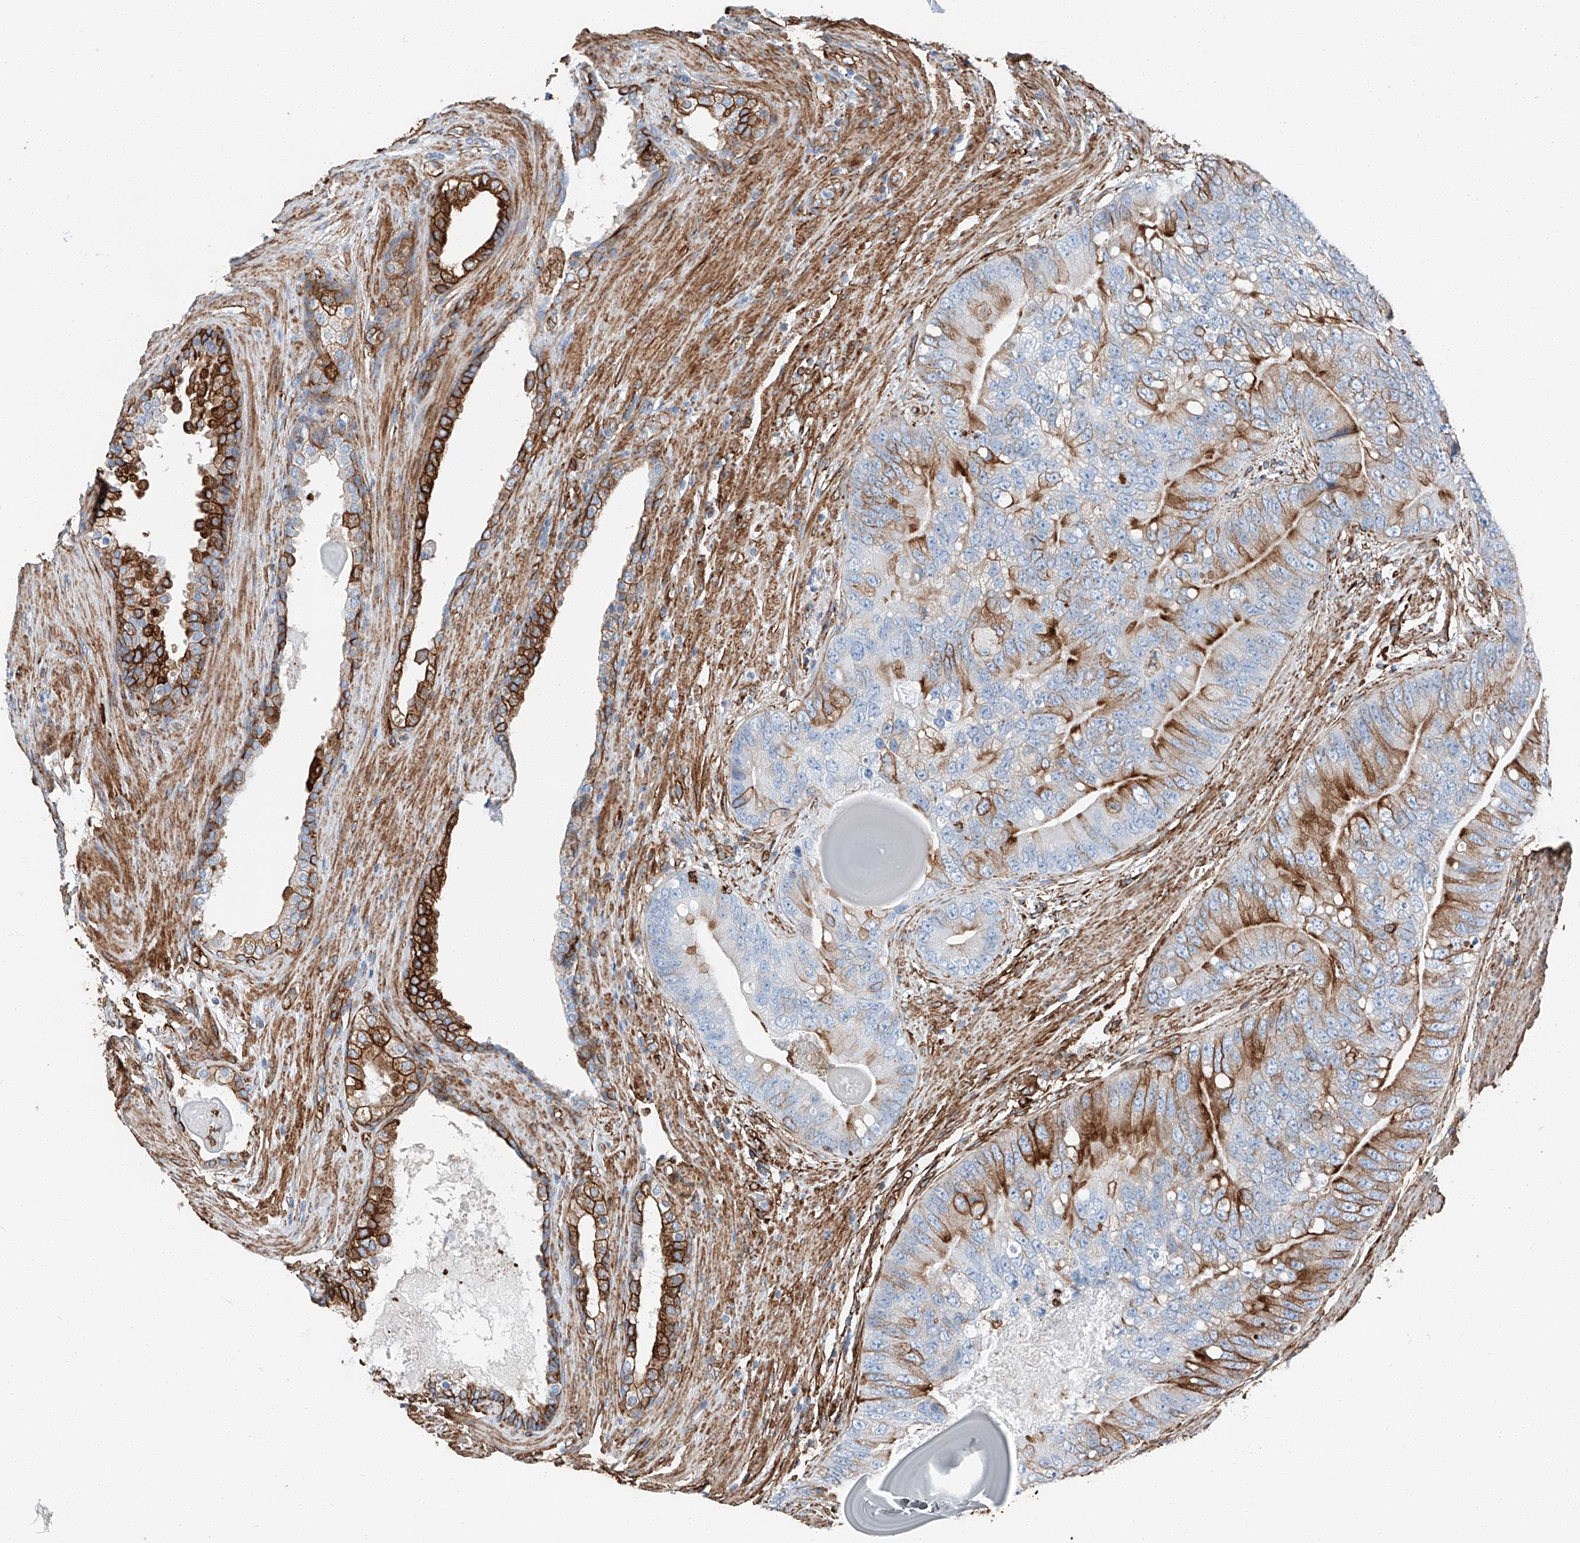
{"staining": {"intensity": "strong", "quantity": "<25%", "location": "cytoplasmic/membranous"}, "tissue": "prostate cancer", "cell_type": "Tumor cells", "image_type": "cancer", "snomed": [{"axis": "morphology", "description": "Adenocarcinoma, High grade"}, {"axis": "topography", "description": "Prostate"}], "caption": "Brown immunohistochemical staining in prostate high-grade adenocarcinoma displays strong cytoplasmic/membranous staining in about <25% of tumor cells.", "gene": "ZNF804A", "patient": {"sex": "male", "age": 70}}